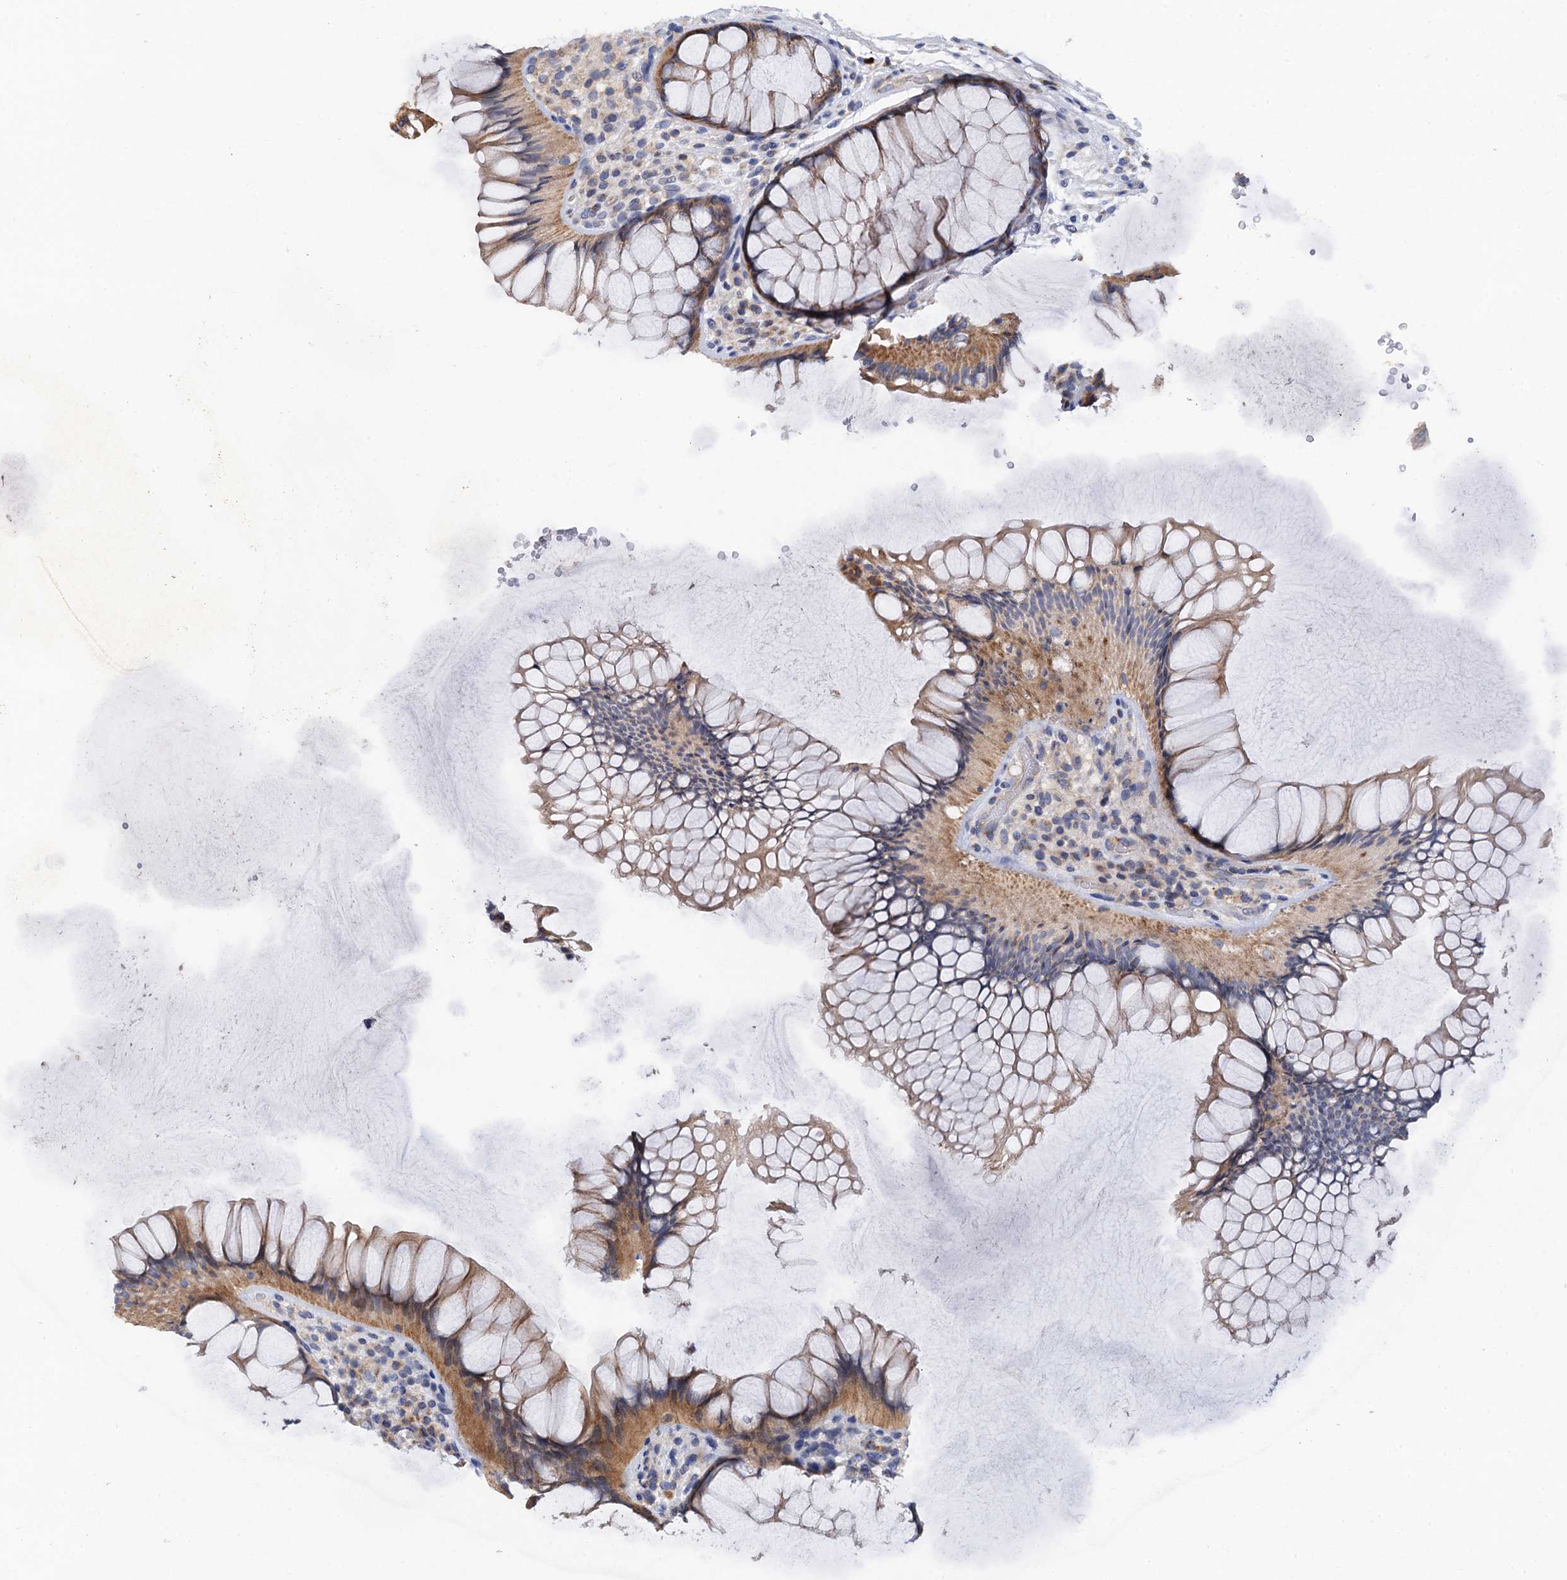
{"staining": {"intensity": "moderate", "quantity": ">75%", "location": "cytoplasmic/membranous"}, "tissue": "rectum", "cell_type": "Glandular cells", "image_type": "normal", "snomed": [{"axis": "morphology", "description": "Normal tissue, NOS"}, {"axis": "topography", "description": "Rectum"}], "caption": "Protein expression analysis of benign human rectum reveals moderate cytoplasmic/membranous staining in approximately >75% of glandular cells. The protein is stained brown, and the nuclei are stained in blue (DAB (3,3'-diaminobenzidine) IHC with brightfield microscopy, high magnification).", "gene": "MRPL48", "patient": {"sex": "male", "age": 51}}